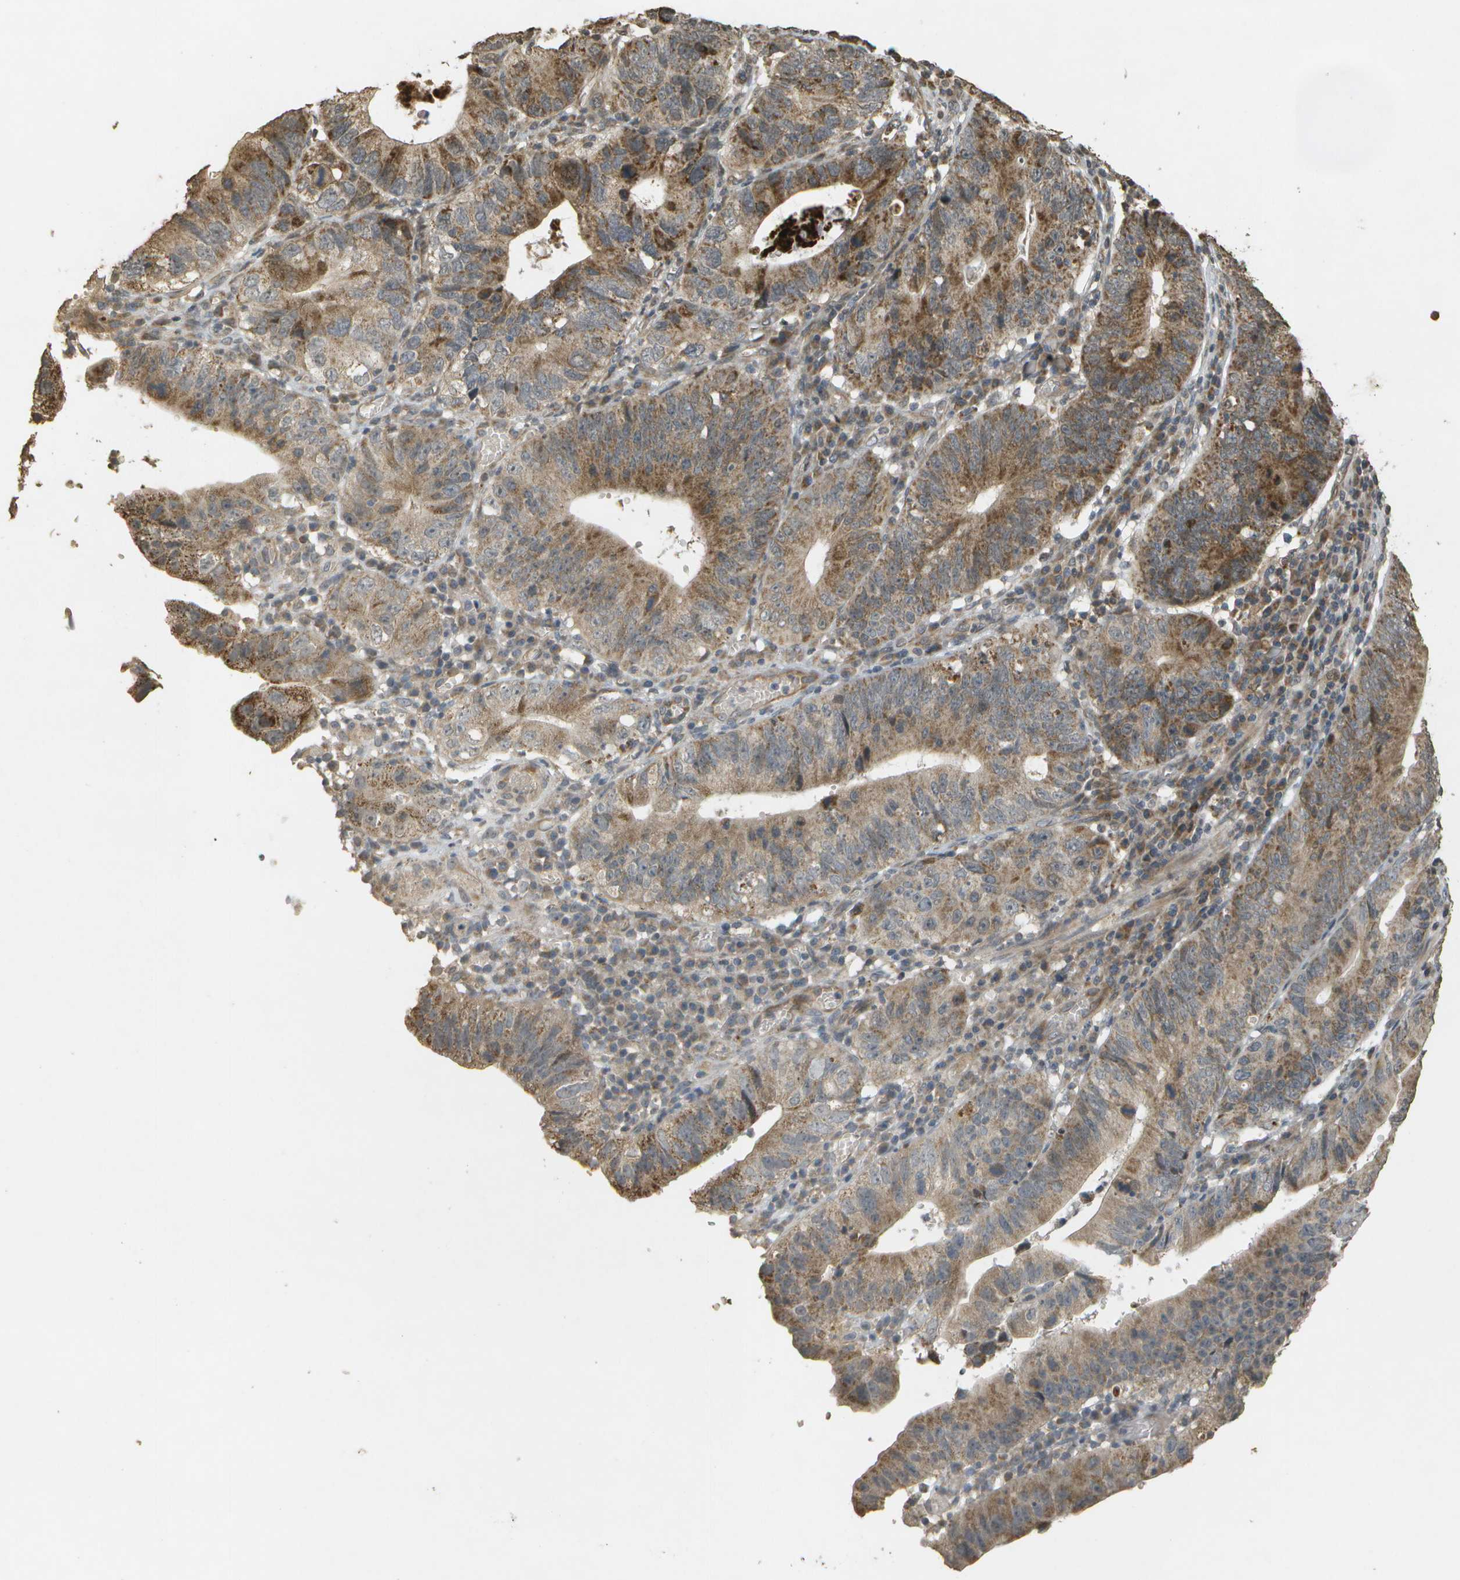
{"staining": {"intensity": "moderate", "quantity": ">75%", "location": "cytoplasmic/membranous"}, "tissue": "stomach cancer", "cell_type": "Tumor cells", "image_type": "cancer", "snomed": [{"axis": "morphology", "description": "Adenocarcinoma, NOS"}, {"axis": "topography", "description": "Stomach"}], "caption": "Moderate cytoplasmic/membranous protein positivity is appreciated in approximately >75% of tumor cells in stomach adenocarcinoma.", "gene": "RAB21", "patient": {"sex": "male", "age": 59}}